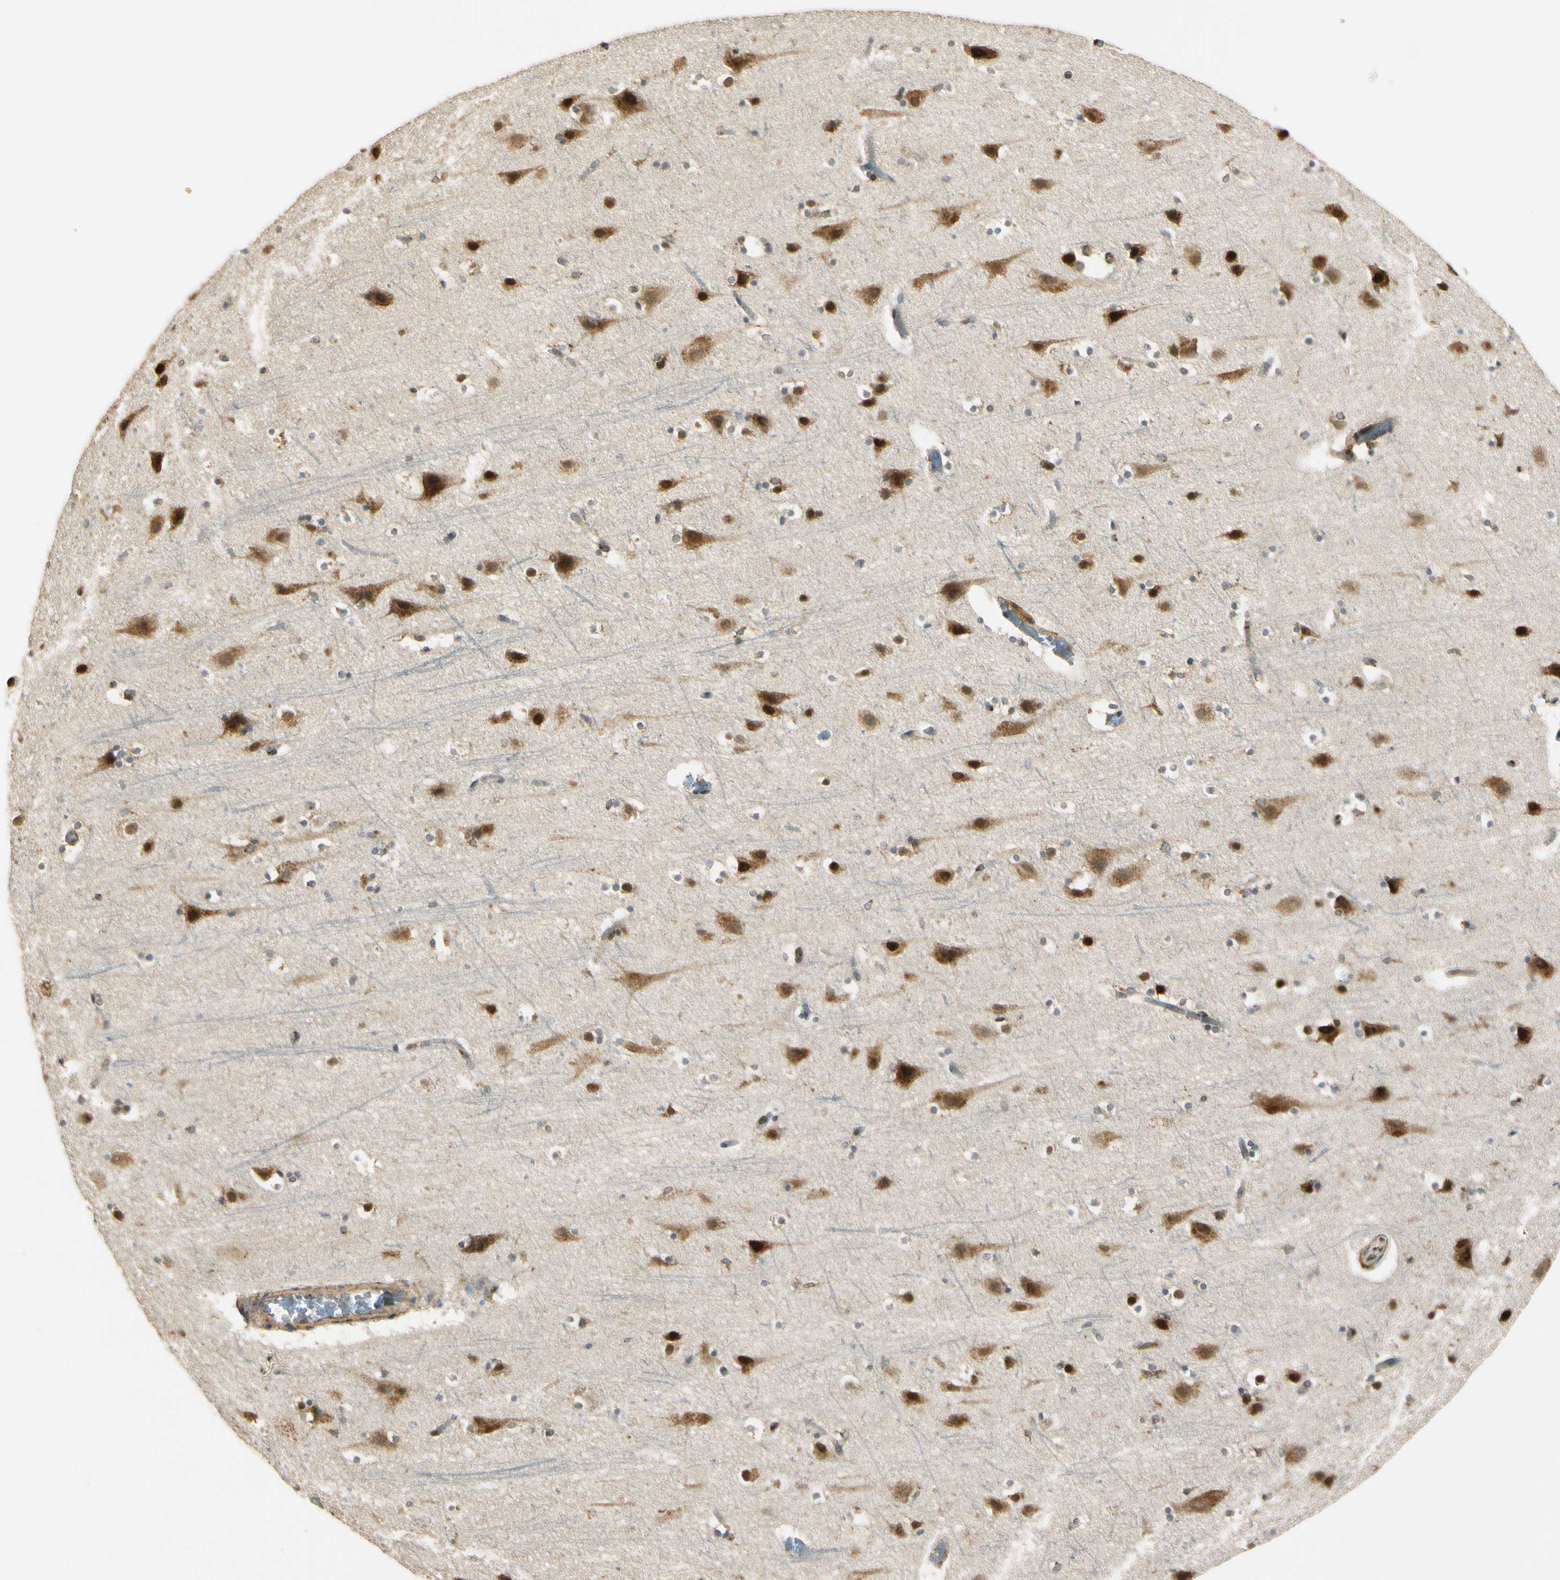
{"staining": {"intensity": "weak", "quantity": "25%-75%", "location": "cytoplasmic/membranous"}, "tissue": "cerebral cortex", "cell_type": "Endothelial cells", "image_type": "normal", "snomed": [{"axis": "morphology", "description": "Normal tissue, NOS"}, {"axis": "topography", "description": "Cerebral cortex"}], "caption": "Brown immunohistochemical staining in normal human cerebral cortex displays weak cytoplasmic/membranous staining in approximately 25%-75% of endothelial cells. Using DAB (3,3'-diaminobenzidine) (brown) and hematoxylin (blue) stains, captured at high magnification using brightfield microscopy.", "gene": "LAMTOR1", "patient": {"sex": "male", "age": 45}}